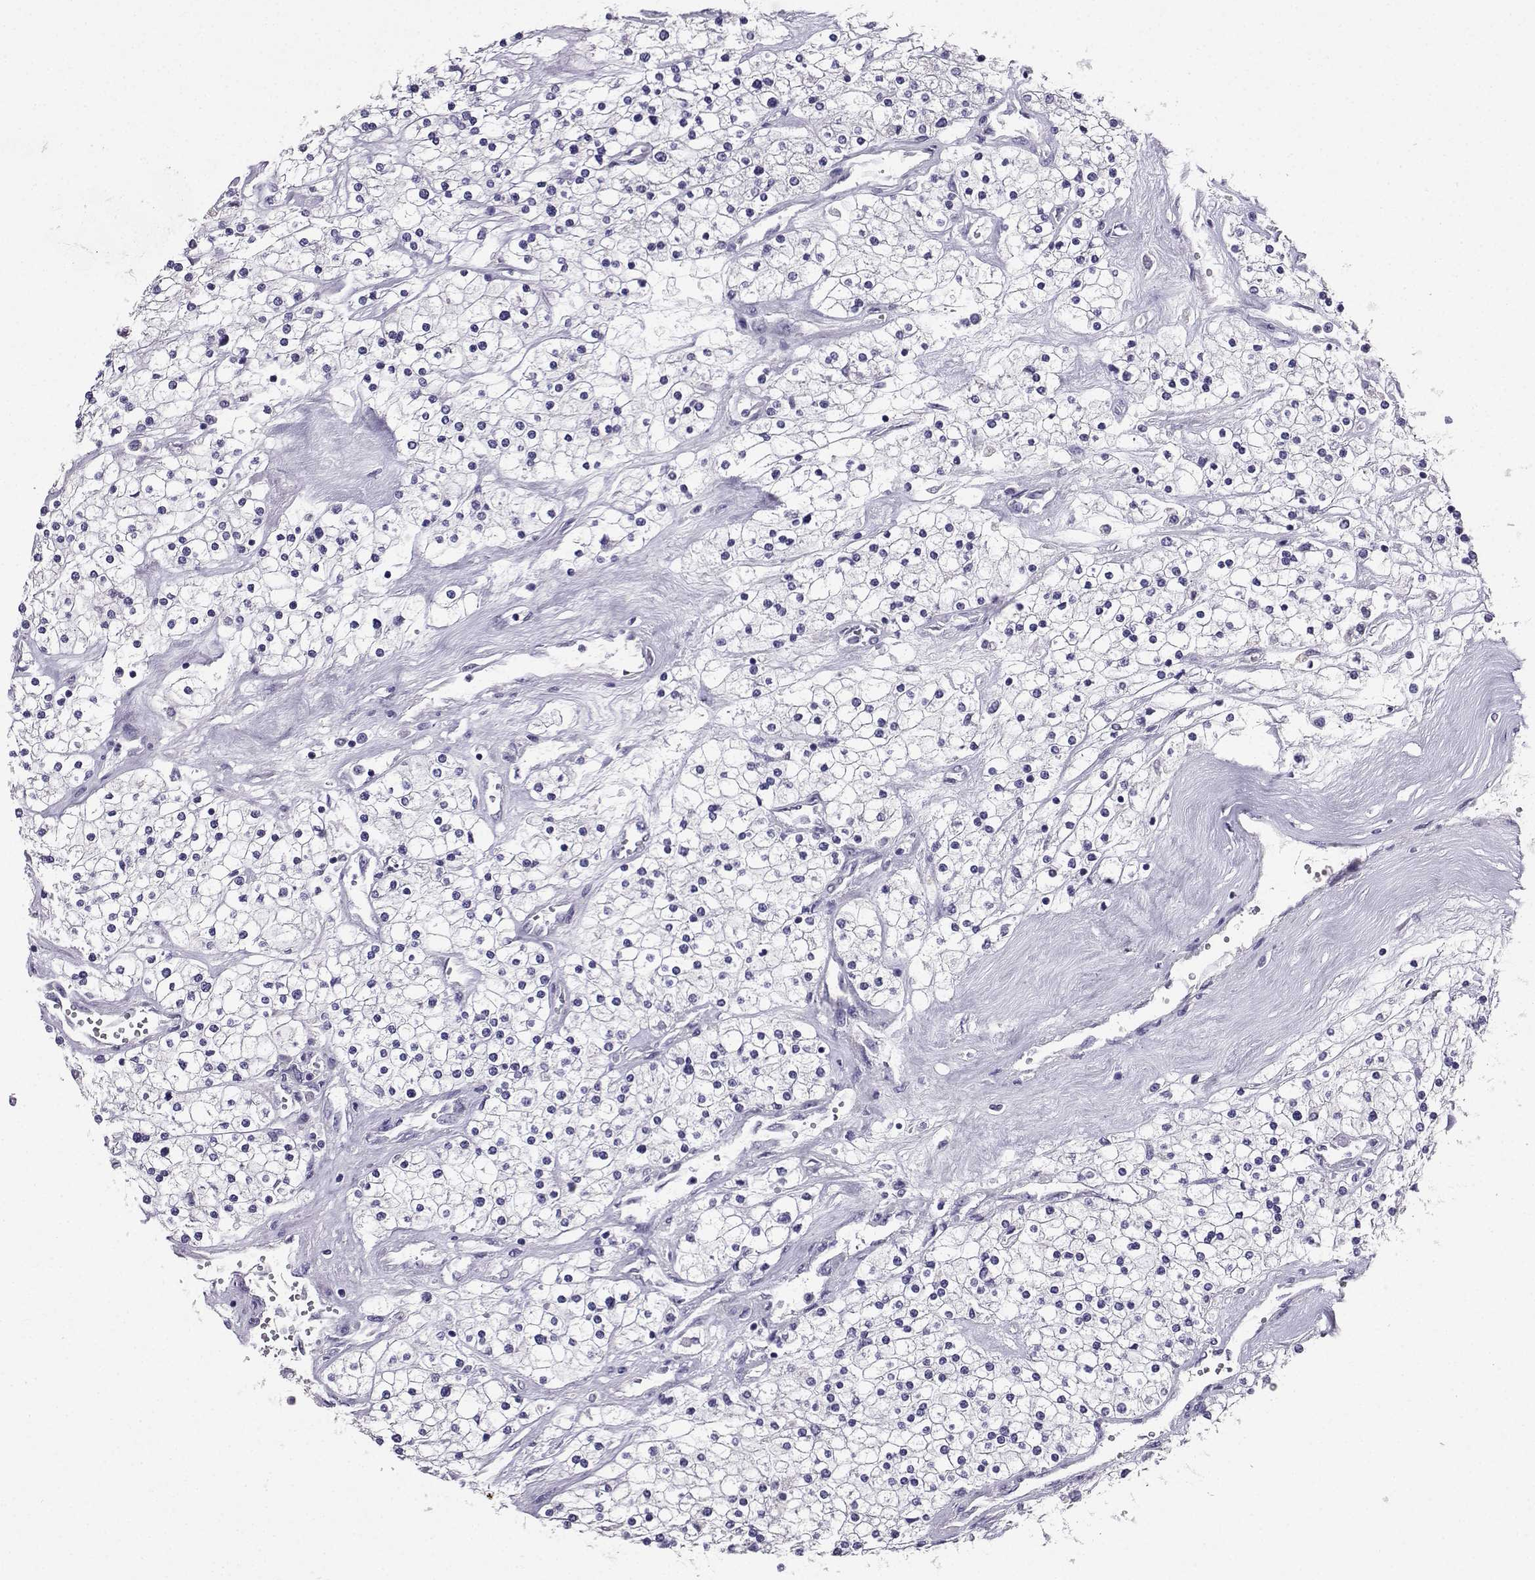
{"staining": {"intensity": "negative", "quantity": "none", "location": "none"}, "tissue": "renal cancer", "cell_type": "Tumor cells", "image_type": "cancer", "snomed": [{"axis": "morphology", "description": "Adenocarcinoma, NOS"}, {"axis": "topography", "description": "Kidney"}], "caption": "IHC photomicrograph of neoplastic tissue: renal cancer stained with DAB (3,3'-diaminobenzidine) shows no significant protein staining in tumor cells.", "gene": "SPAG11B", "patient": {"sex": "male", "age": 80}}